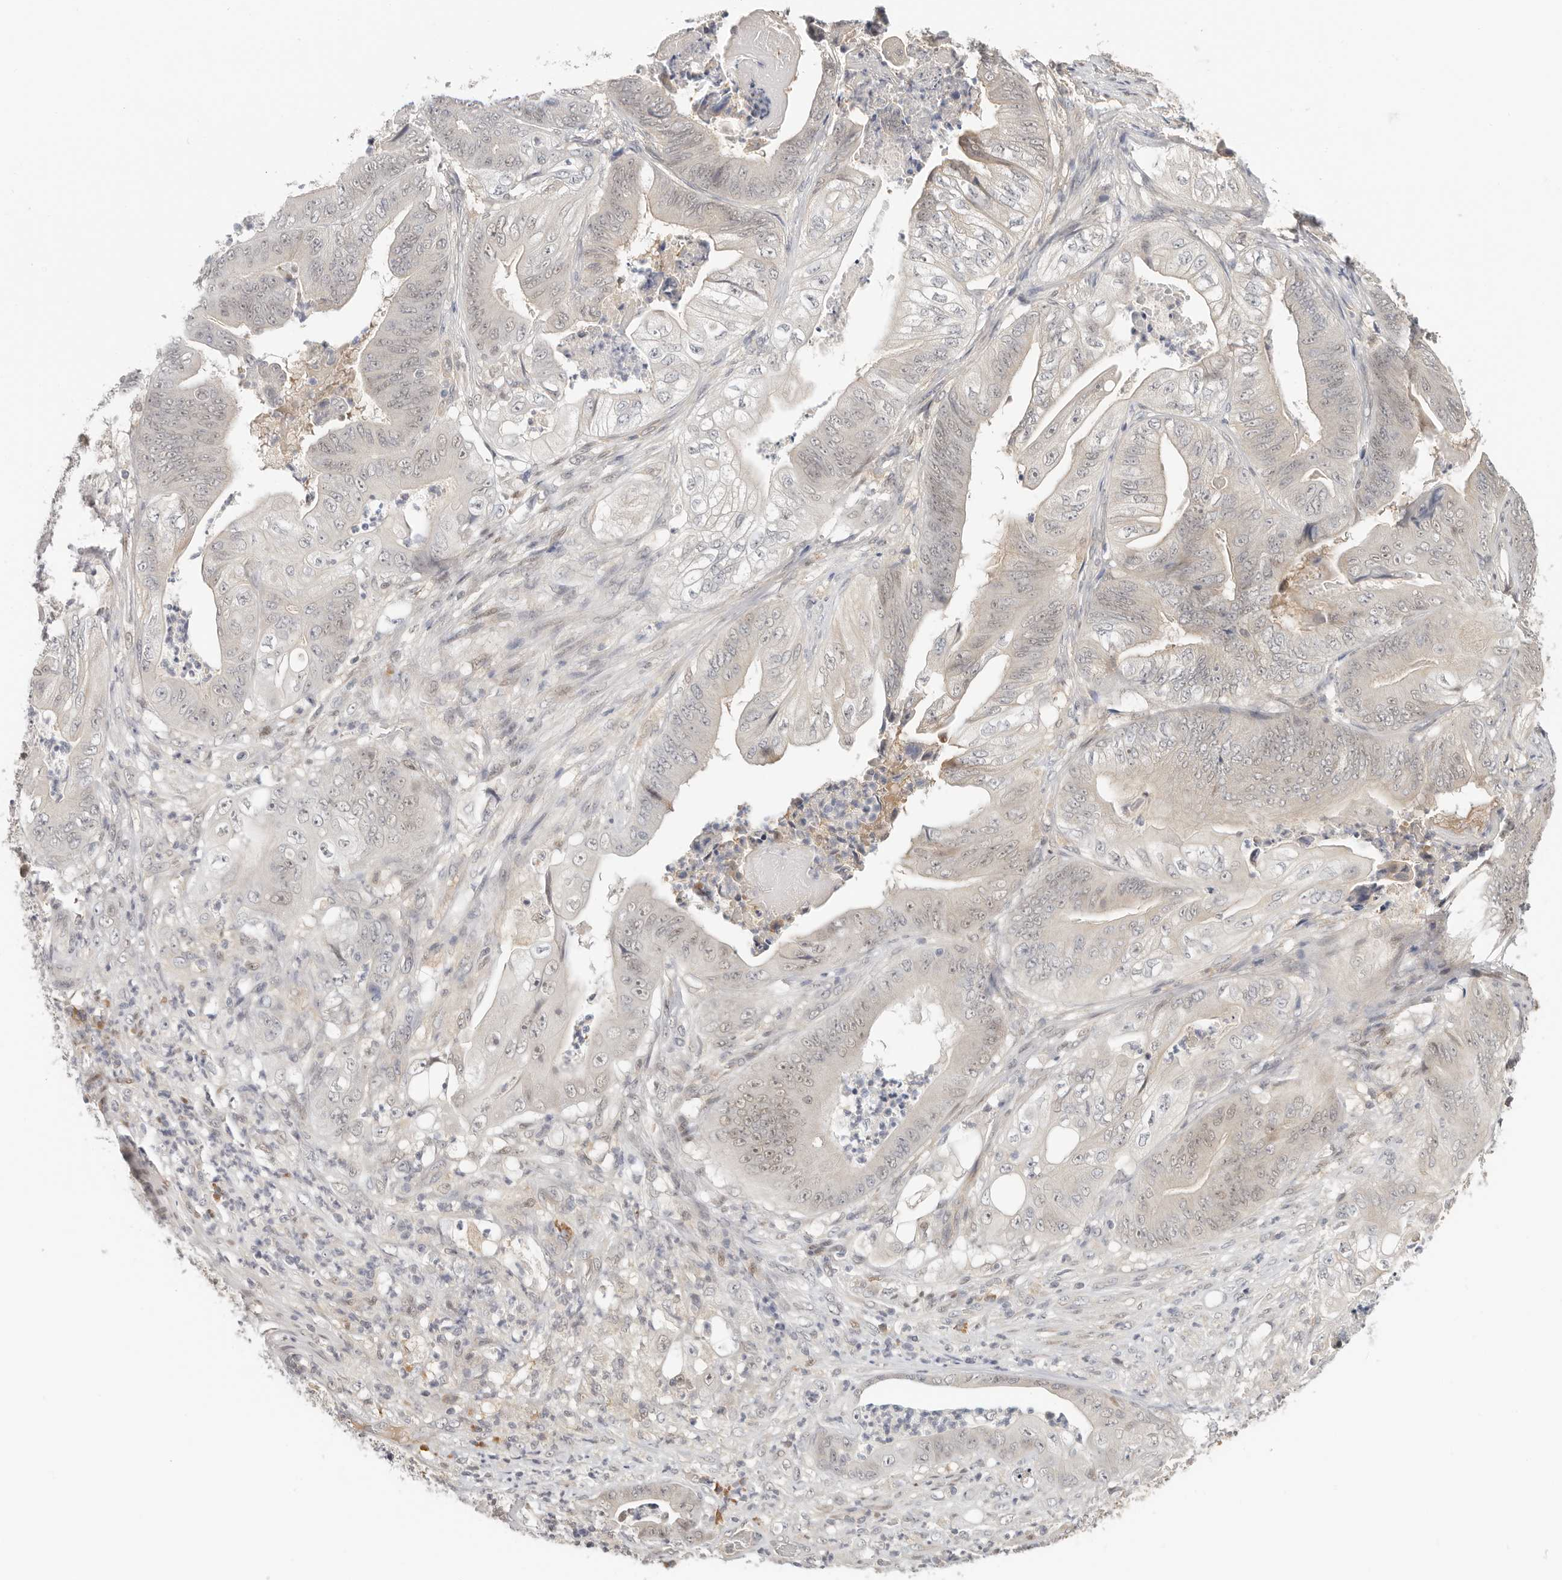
{"staining": {"intensity": "weak", "quantity": "<25%", "location": "cytoplasmic/membranous,nuclear"}, "tissue": "stomach cancer", "cell_type": "Tumor cells", "image_type": "cancer", "snomed": [{"axis": "morphology", "description": "Adenocarcinoma, NOS"}, {"axis": "topography", "description": "Stomach"}], "caption": "Immunohistochemical staining of human stomach cancer (adenocarcinoma) shows no significant staining in tumor cells.", "gene": "LARP7", "patient": {"sex": "female", "age": 73}}